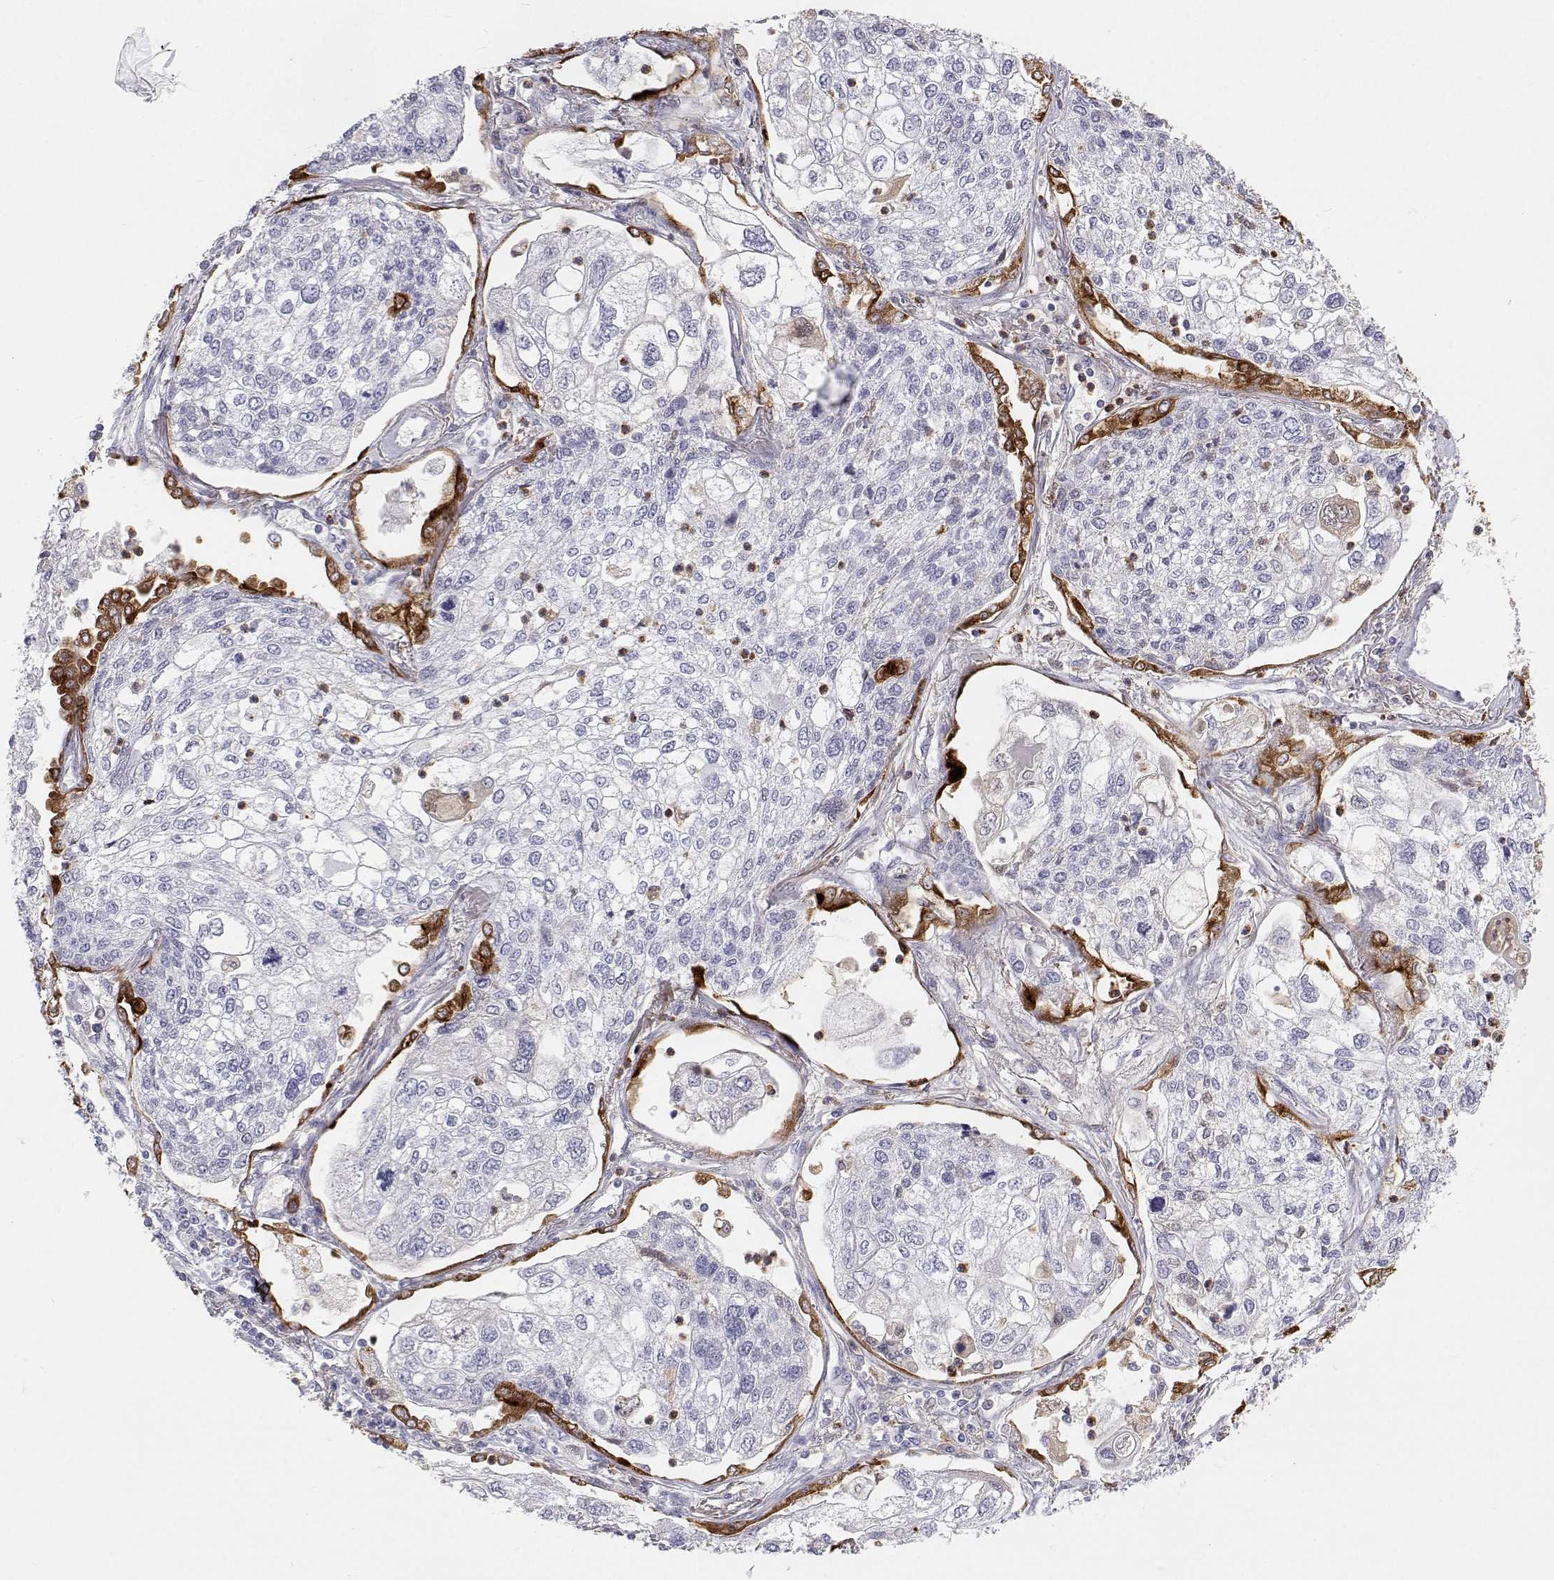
{"staining": {"intensity": "negative", "quantity": "none", "location": "none"}, "tissue": "lung cancer", "cell_type": "Tumor cells", "image_type": "cancer", "snomed": [{"axis": "morphology", "description": "Squamous cell carcinoma, NOS"}, {"axis": "topography", "description": "Lung"}], "caption": "Tumor cells show no significant staining in squamous cell carcinoma (lung). The staining is performed using DAB (3,3'-diaminobenzidine) brown chromogen with nuclei counter-stained in using hematoxylin.", "gene": "SFTPB", "patient": {"sex": "male", "age": 74}}